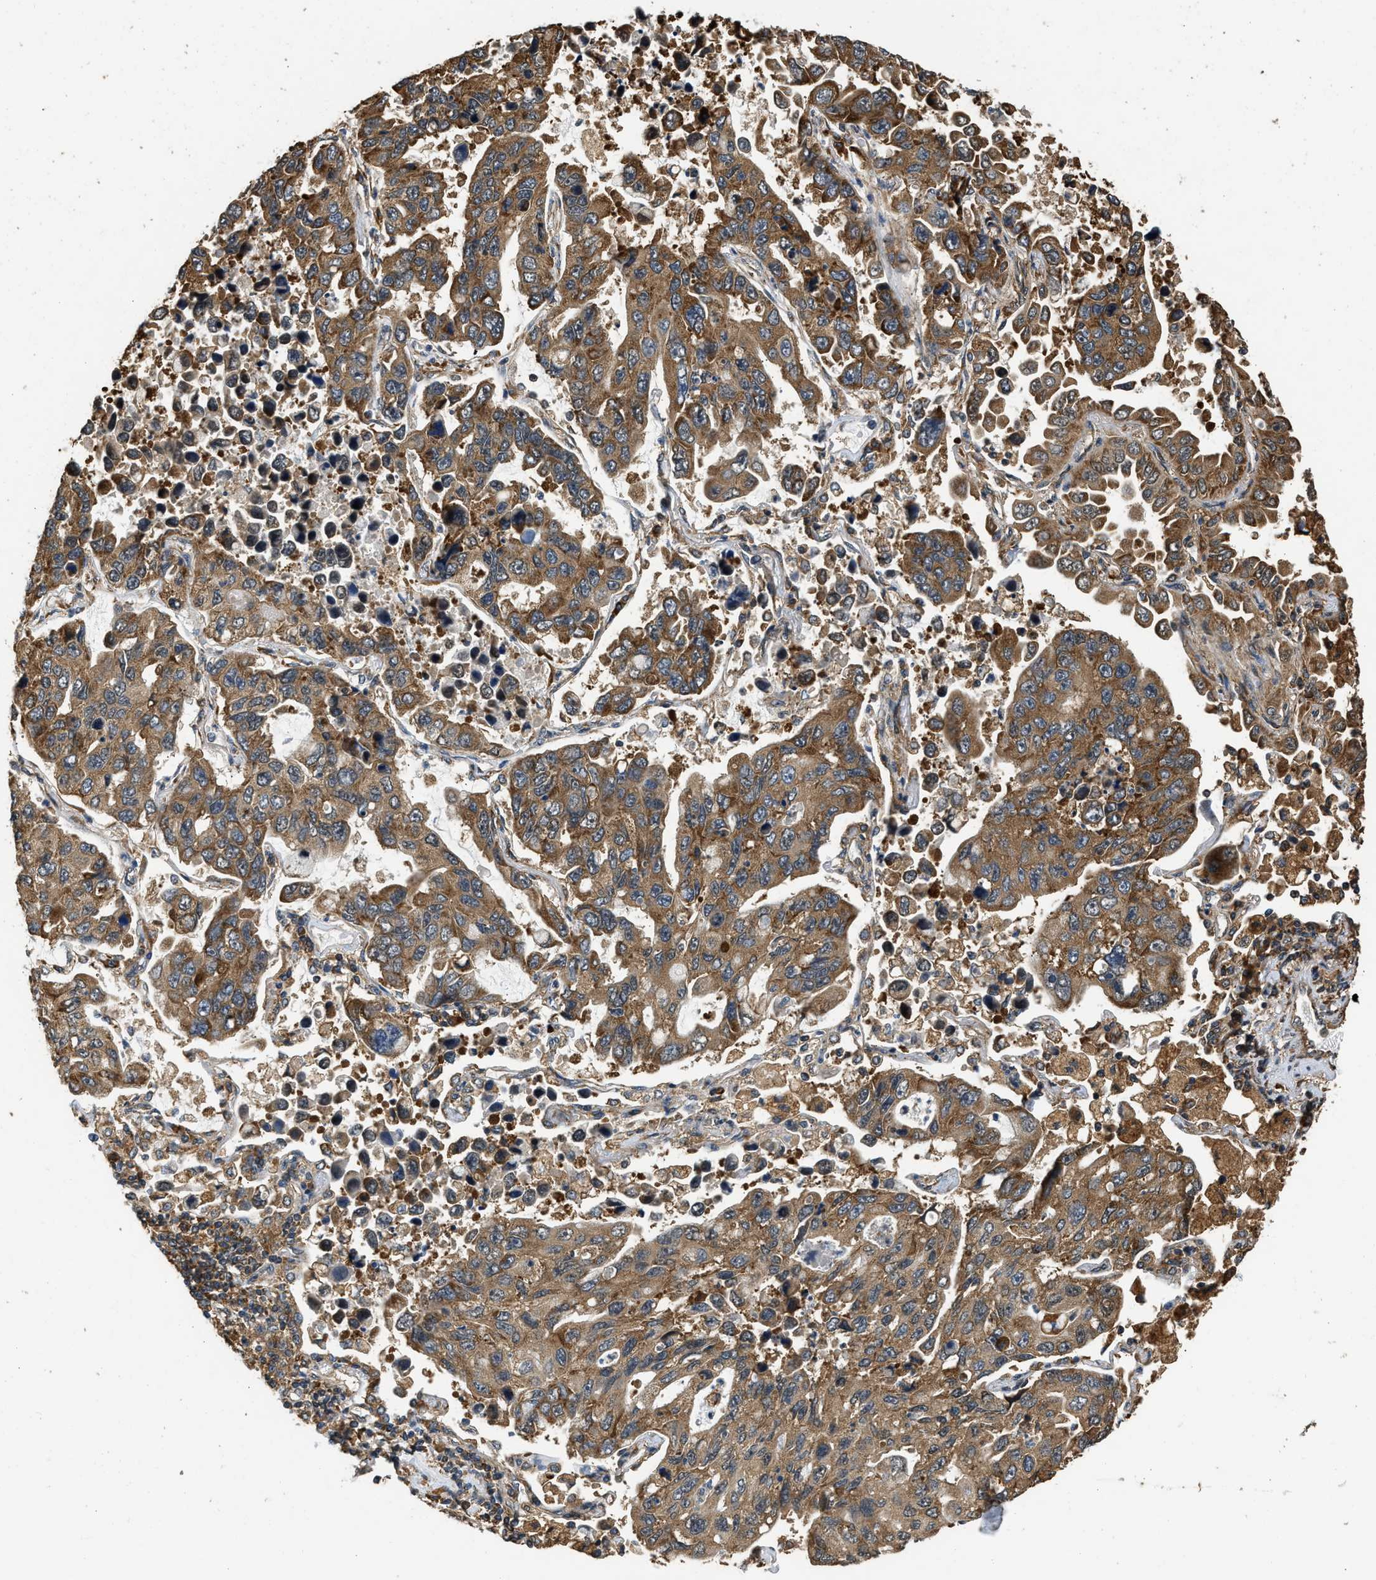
{"staining": {"intensity": "moderate", "quantity": ">75%", "location": "cytoplasmic/membranous"}, "tissue": "lung cancer", "cell_type": "Tumor cells", "image_type": "cancer", "snomed": [{"axis": "morphology", "description": "Adenocarcinoma, NOS"}, {"axis": "topography", "description": "Lung"}], "caption": "This is an image of IHC staining of lung cancer, which shows moderate positivity in the cytoplasmic/membranous of tumor cells.", "gene": "SLC36A4", "patient": {"sex": "male", "age": 64}}